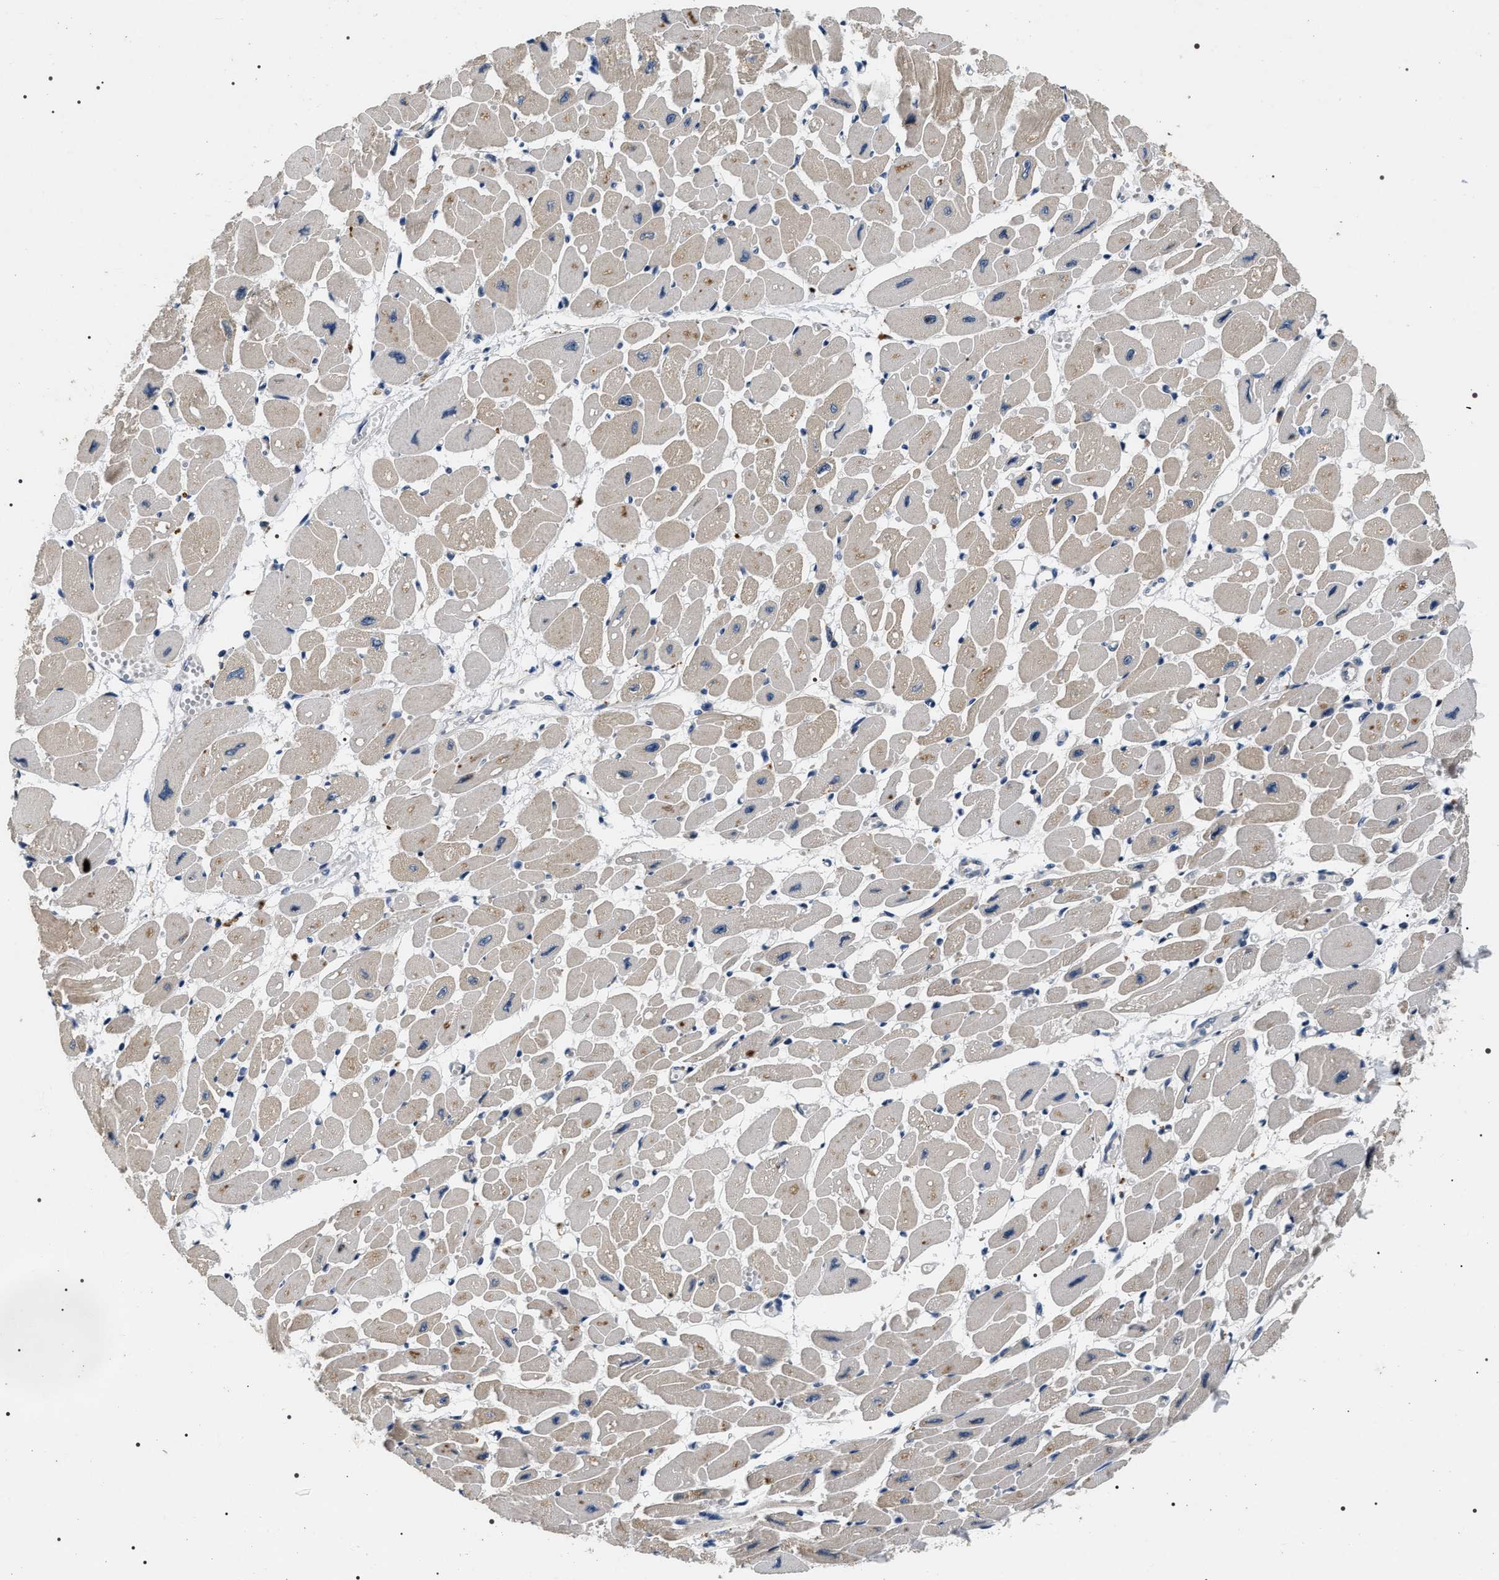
{"staining": {"intensity": "moderate", "quantity": "<25%", "location": "cytoplasmic/membranous"}, "tissue": "heart muscle", "cell_type": "Cardiomyocytes", "image_type": "normal", "snomed": [{"axis": "morphology", "description": "Normal tissue, NOS"}, {"axis": "topography", "description": "Heart"}], "caption": "This image displays benign heart muscle stained with immunohistochemistry (IHC) to label a protein in brown. The cytoplasmic/membranous of cardiomyocytes show moderate positivity for the protein. Nuclei are counter-stained blue.", "gene": "IFT81", "patient": {"sex": "female", "age": 54}}